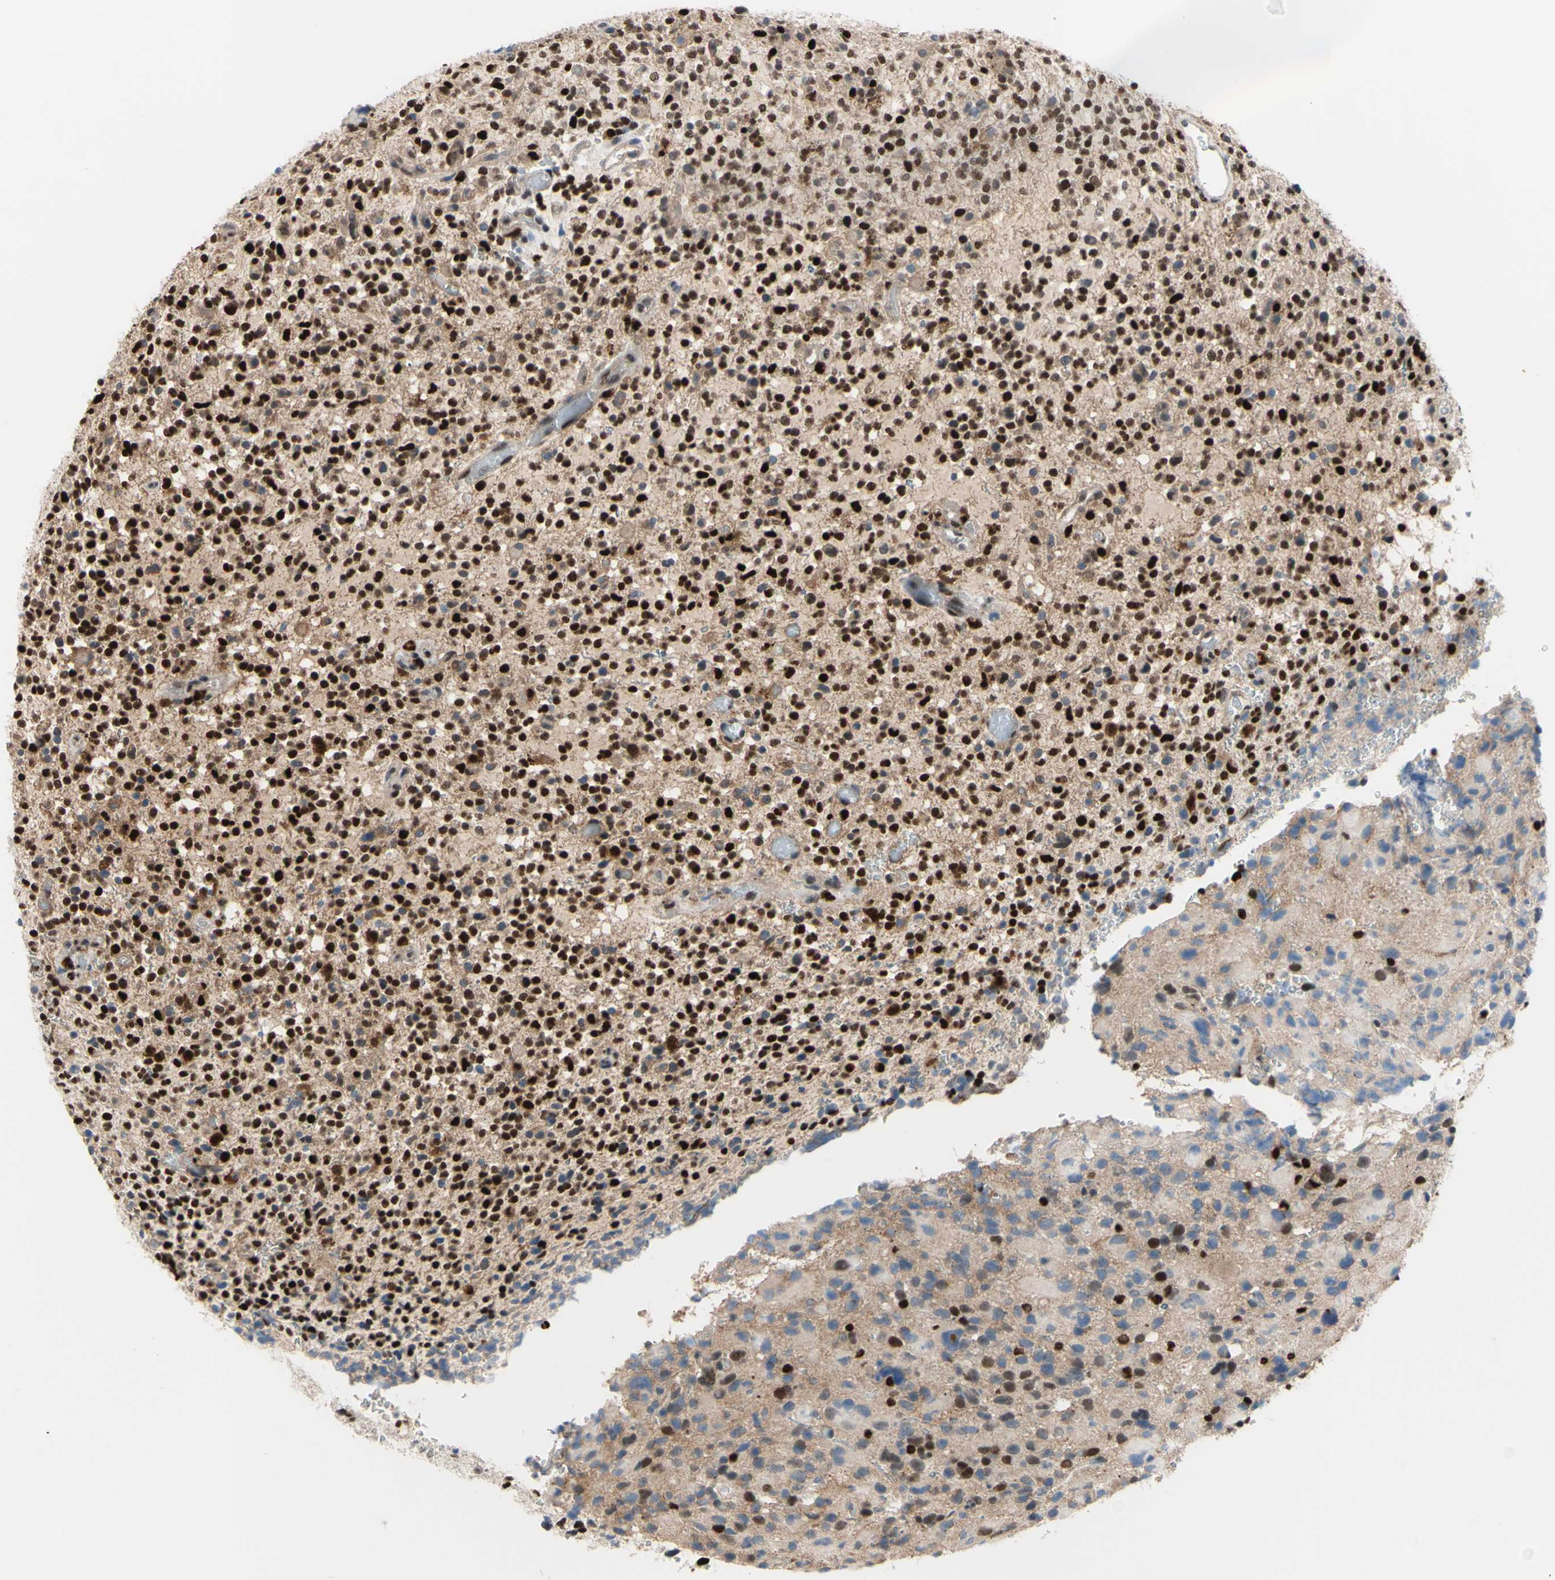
{"staining": {"intensity": "strong", "quantity": ">75%", "location": "cytoplasmic/membranous,nuclear"}, "tissue": "glioma", "cell_type": "Tumor cells", "image_type": "cancer", "snomed": [{"axis": "morphology", "description": "Glioma, malignant, High grade"}, {"axis": "topography", "description": "Brain"}], "caption": "Protein staining displays strong cytoplasmic/membranous and nuclear expression in approximately >75% of tumor cells in malignant high-grade glioma.", "gene": "EED", "patient": {"sex": "male", "age": 48}}